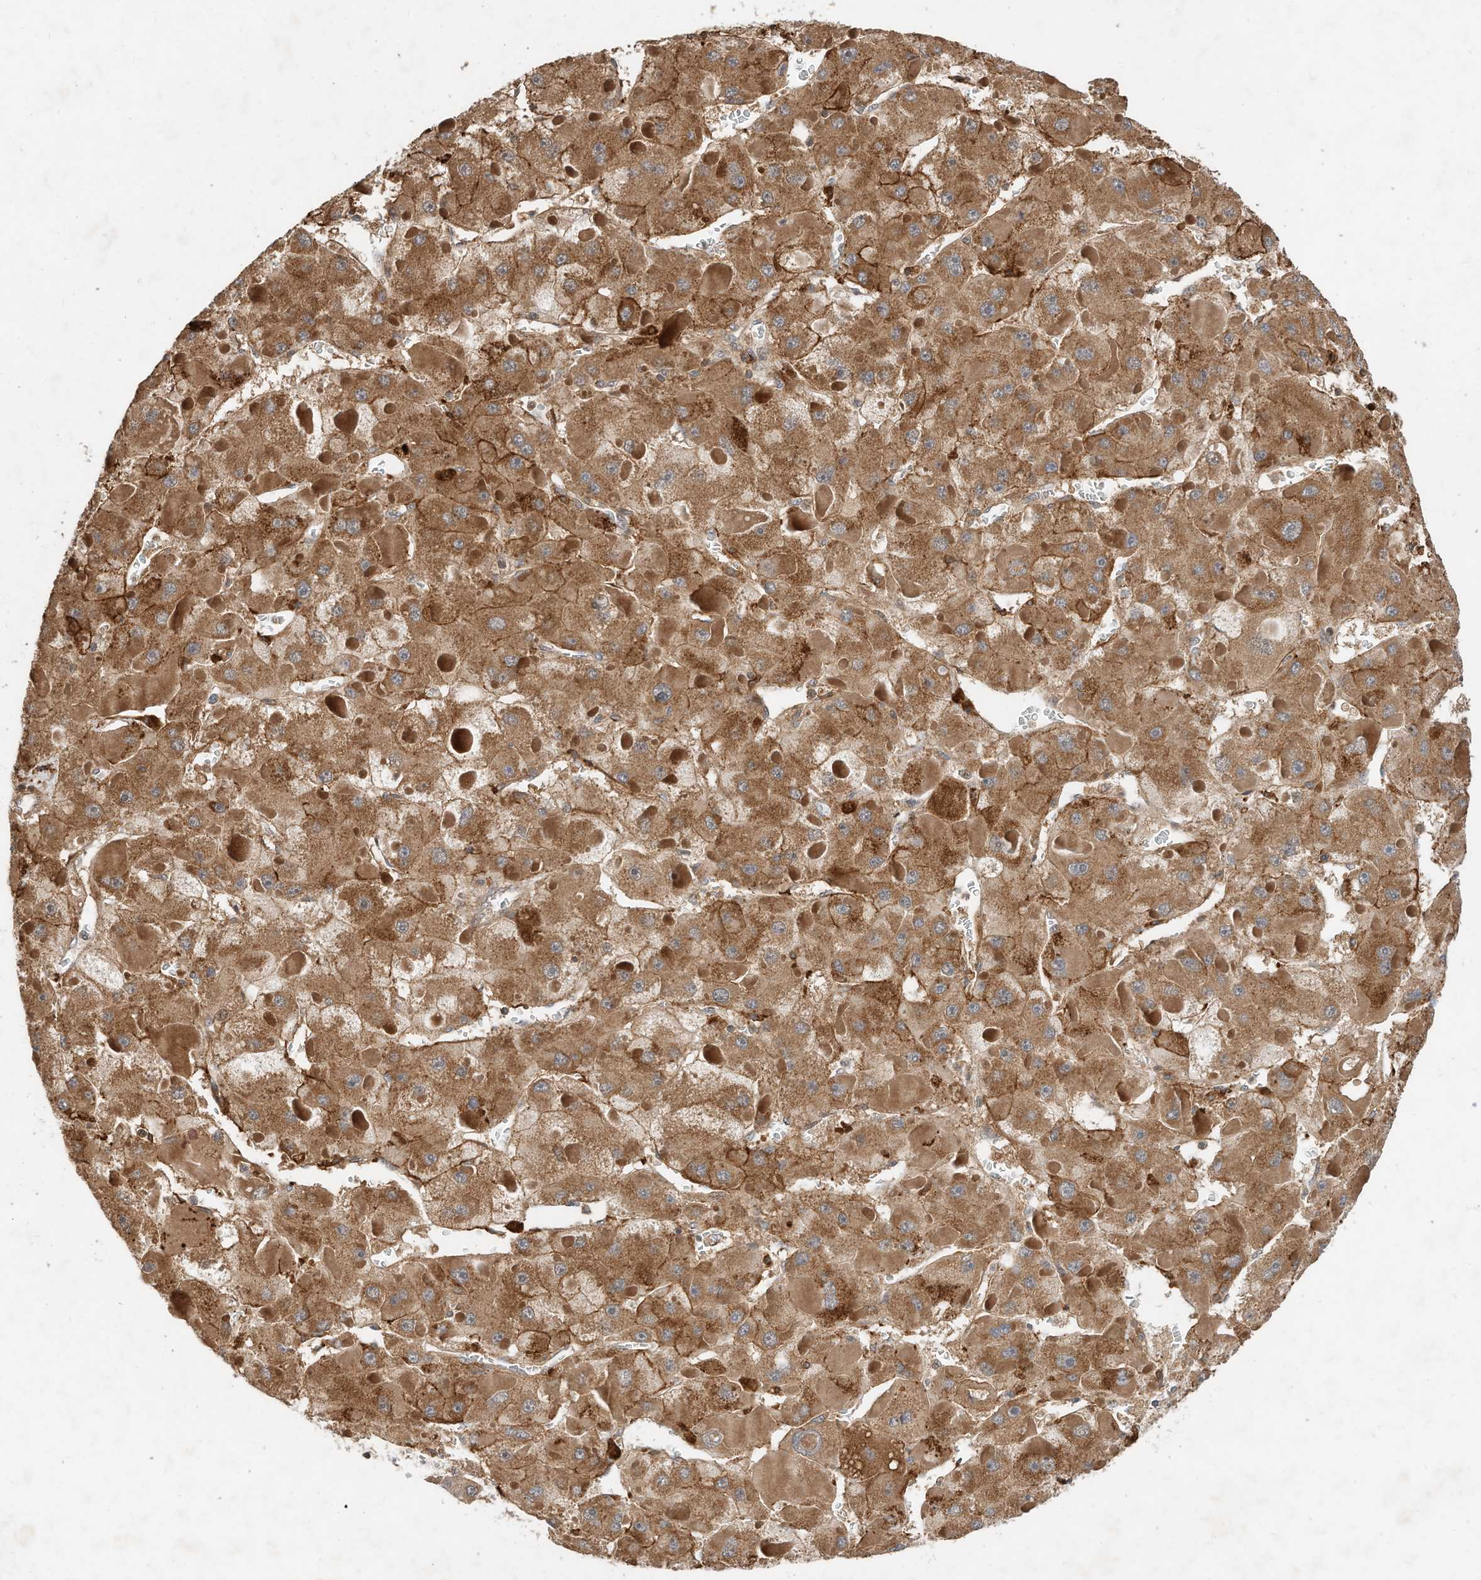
{"staining": {"intensity": "moderate", "quantity": ">75%", "location": "cytoplasmic/membranous"}, "tissue": "liver cancer", "cell_type": "Tumor cells", "image_type": "cancer", "snomed": [{"axis": "morphology", "description": "Carcinoma, Hepatocellular, NOS"}, {"axis": "topography", "description": "Liver"}], "caption": "Protein expression analysis of liver cancer demonstrates moderate cytoplasmic/membranous staining in about >75% of tumor cells.", "gene": "CPAMD8", "patient": {"sex": "female", "age": 73}}